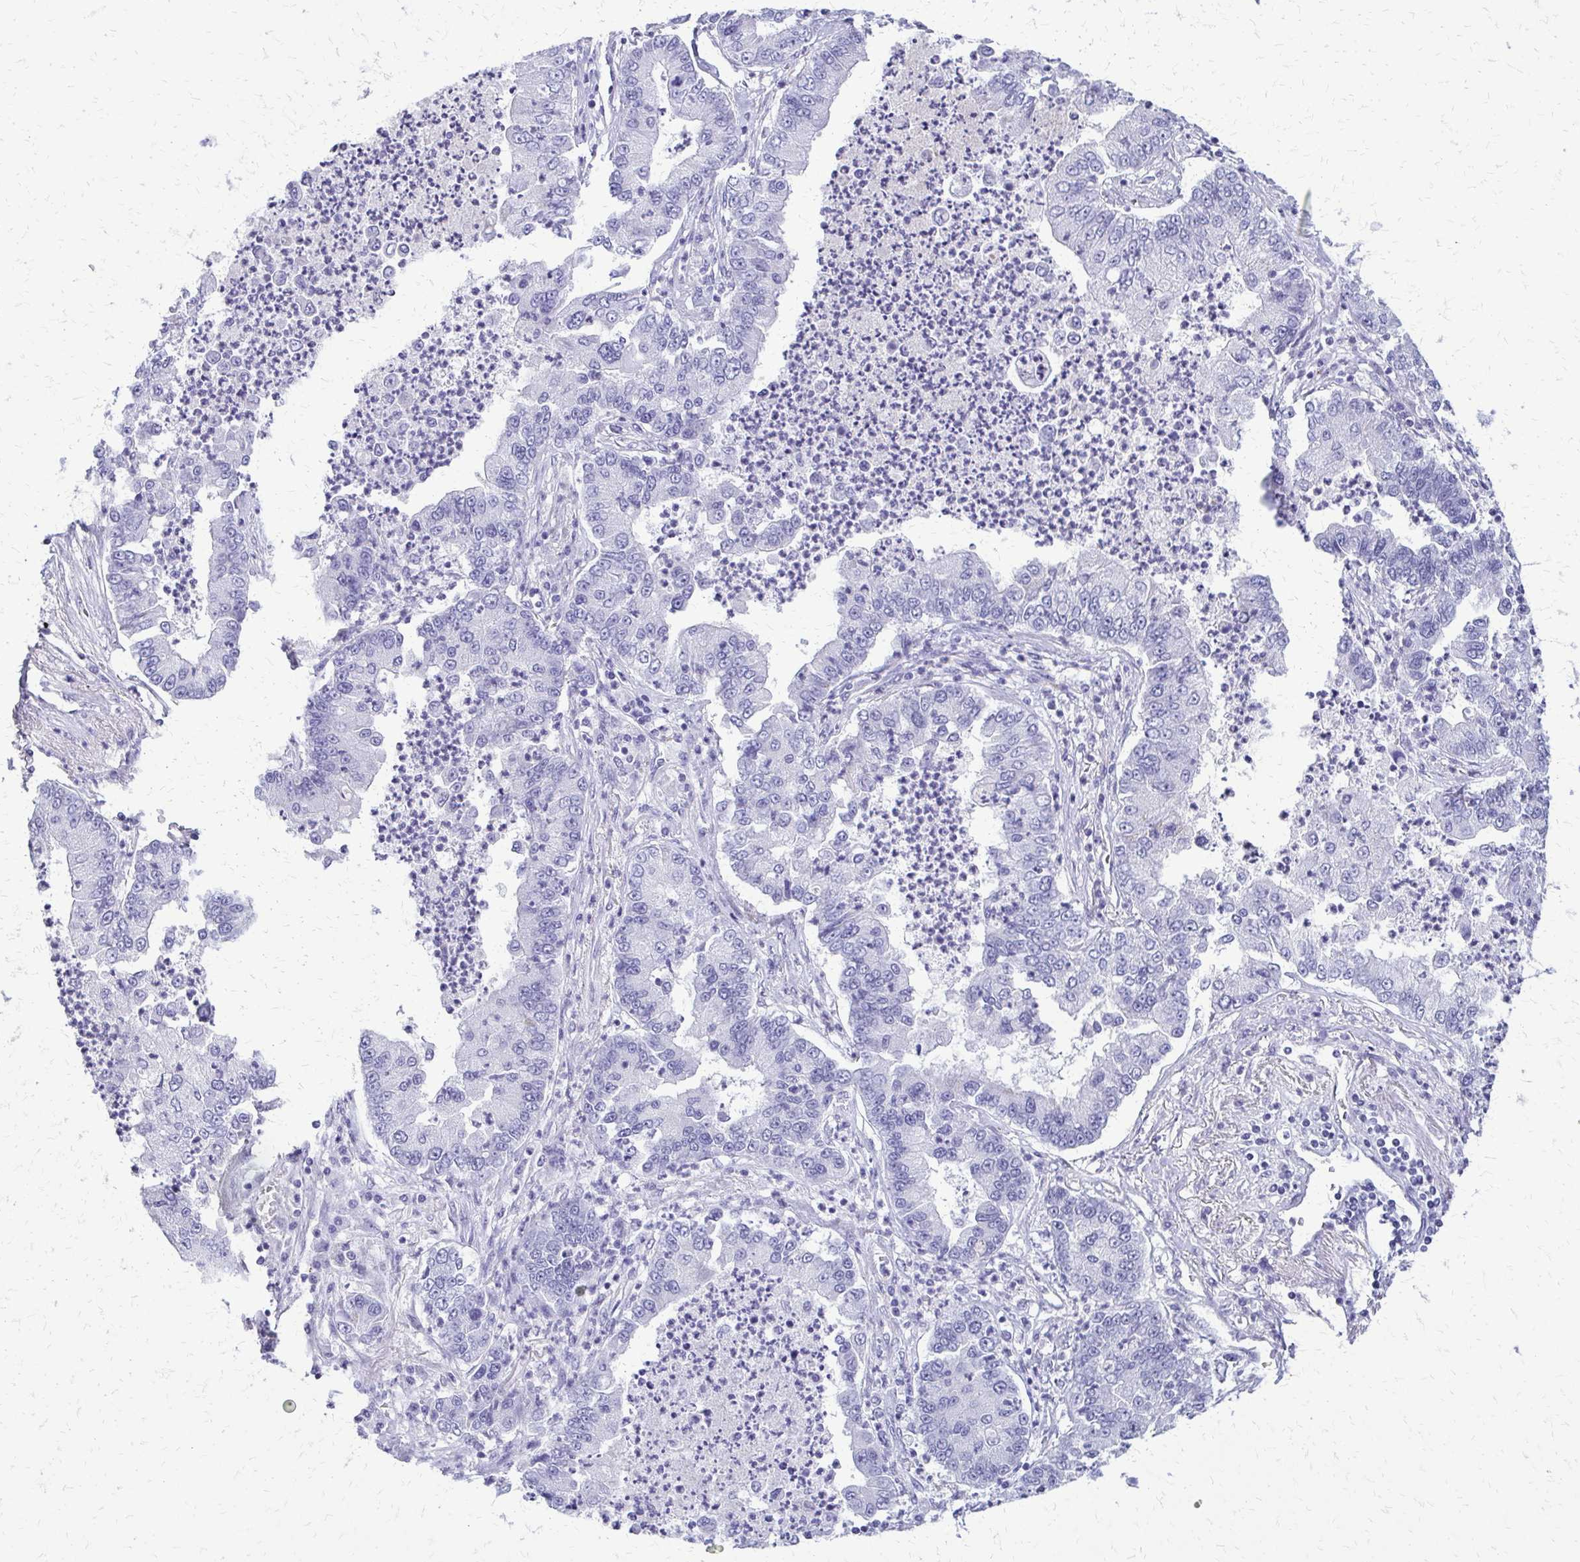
{"staining": {"intensity": "negative", "quantity": "none", "location": "none"}, "tissue": "lung cancer", "cell_type": "Tumor cells", "image_type": "cancer", "snomed": [{"axis": "morphology", "description": "Adenocarcinoma, NOS"}, {"axis": "topography", "description": "Lung"}], "caption": "Adenocarcinoma (lung) stained for a protein using immunohistochemistry (IHC) shows no positivity tumor cells.", "gene": "FAM162B", "patient": {"sex": "female", "age": 57}}